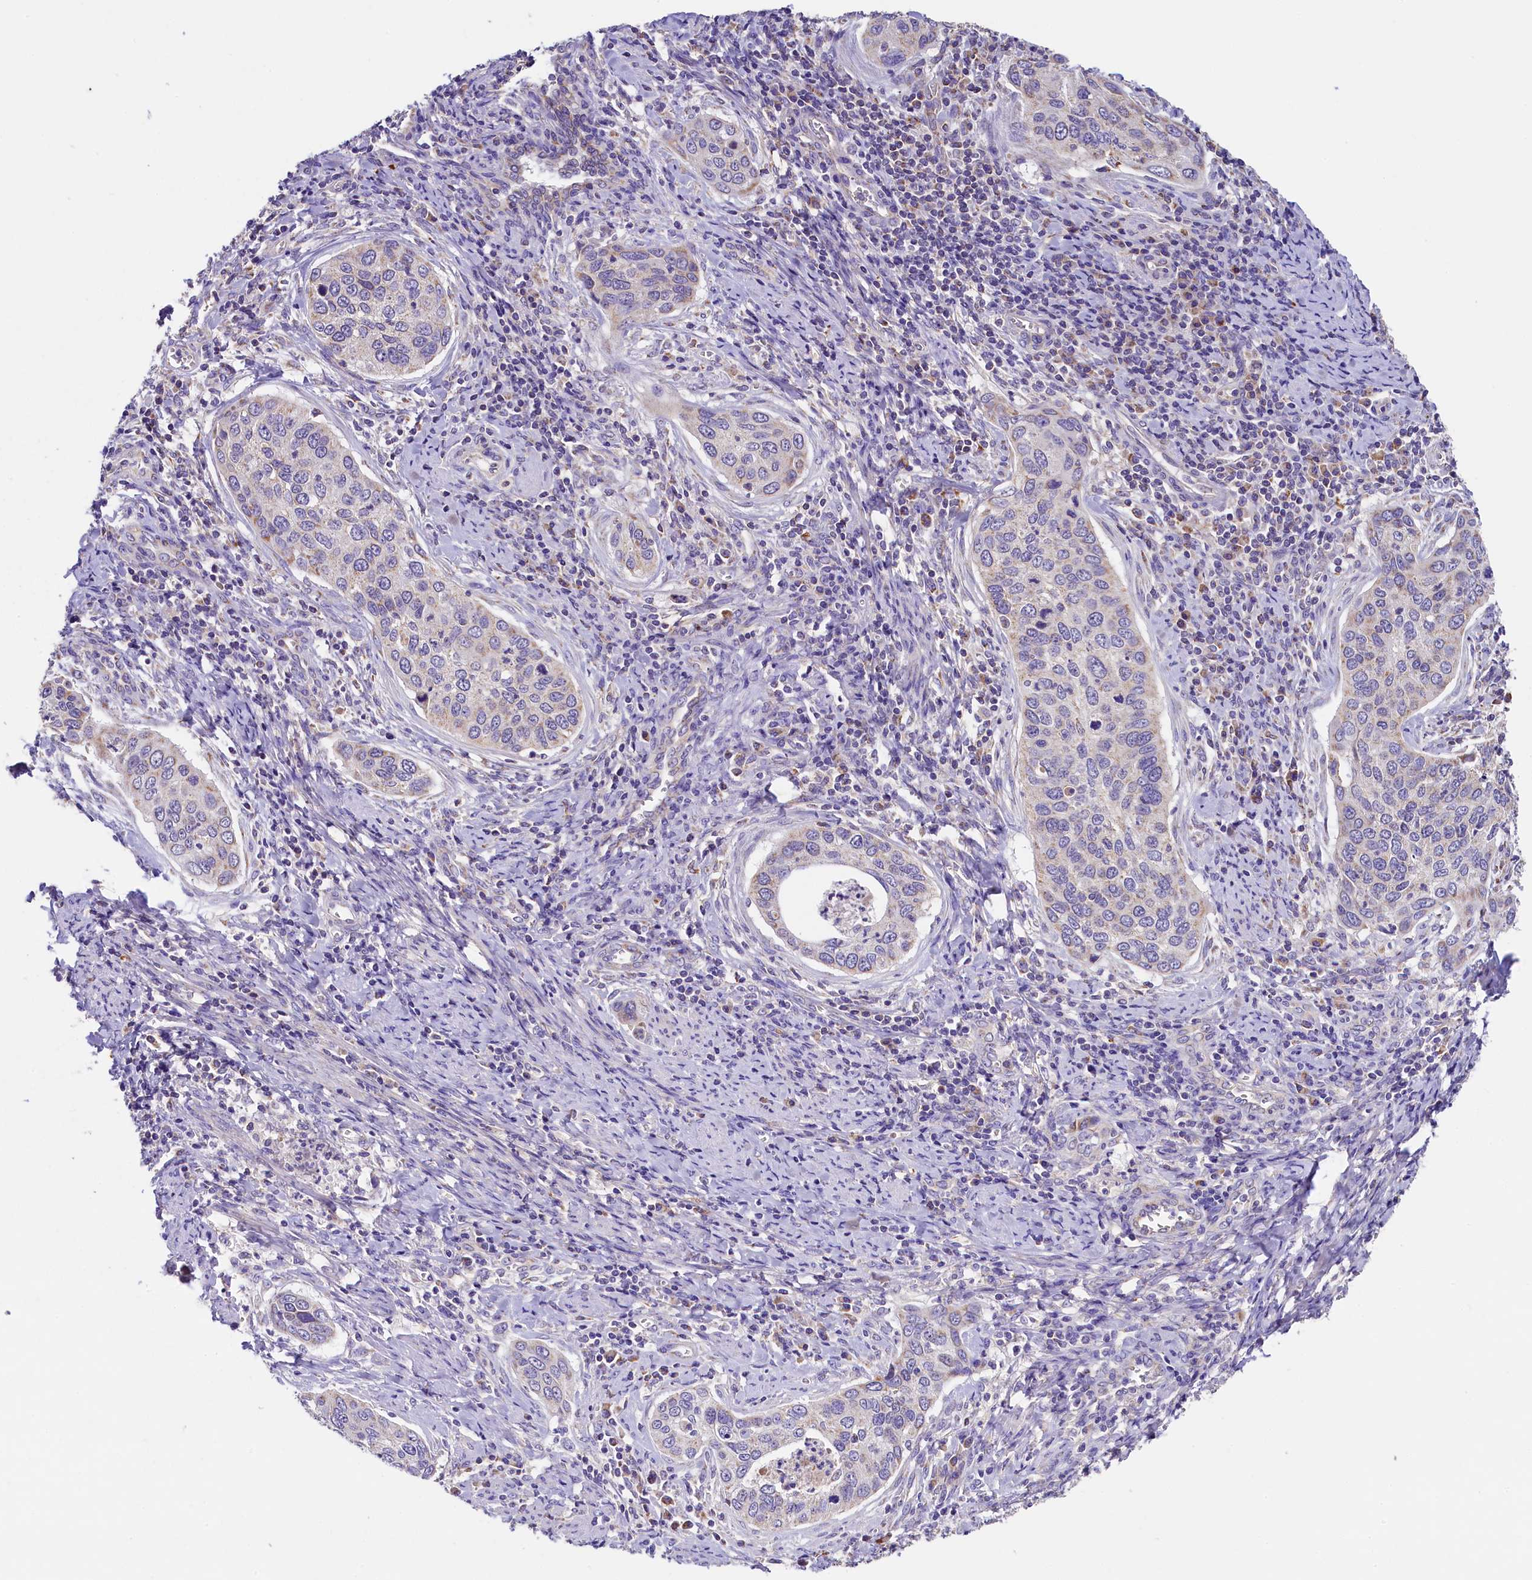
{"staining": {"intensity": "negative", "quantity": "none", "location": "none"}, "tissue": "cervical cancer", "cell_type": "Tumor cells", "image_type": "cancer", "snomed": [{"axis": "morphology", "description": "Squamous cell carcinoma, NOS"}, {"axis": "topography", "description": "Cervix"}], "caption": "High magnification brightfield microscopy of cervical squamous cell carcinoma stained with DAB (3,3'-diaminobenzidine) (brown) and counterstained with hematoxylin (blue): tumor cells show no significant staining.", "gene": "PMPCB", "patient": {"sex": "female", "age": 53}}